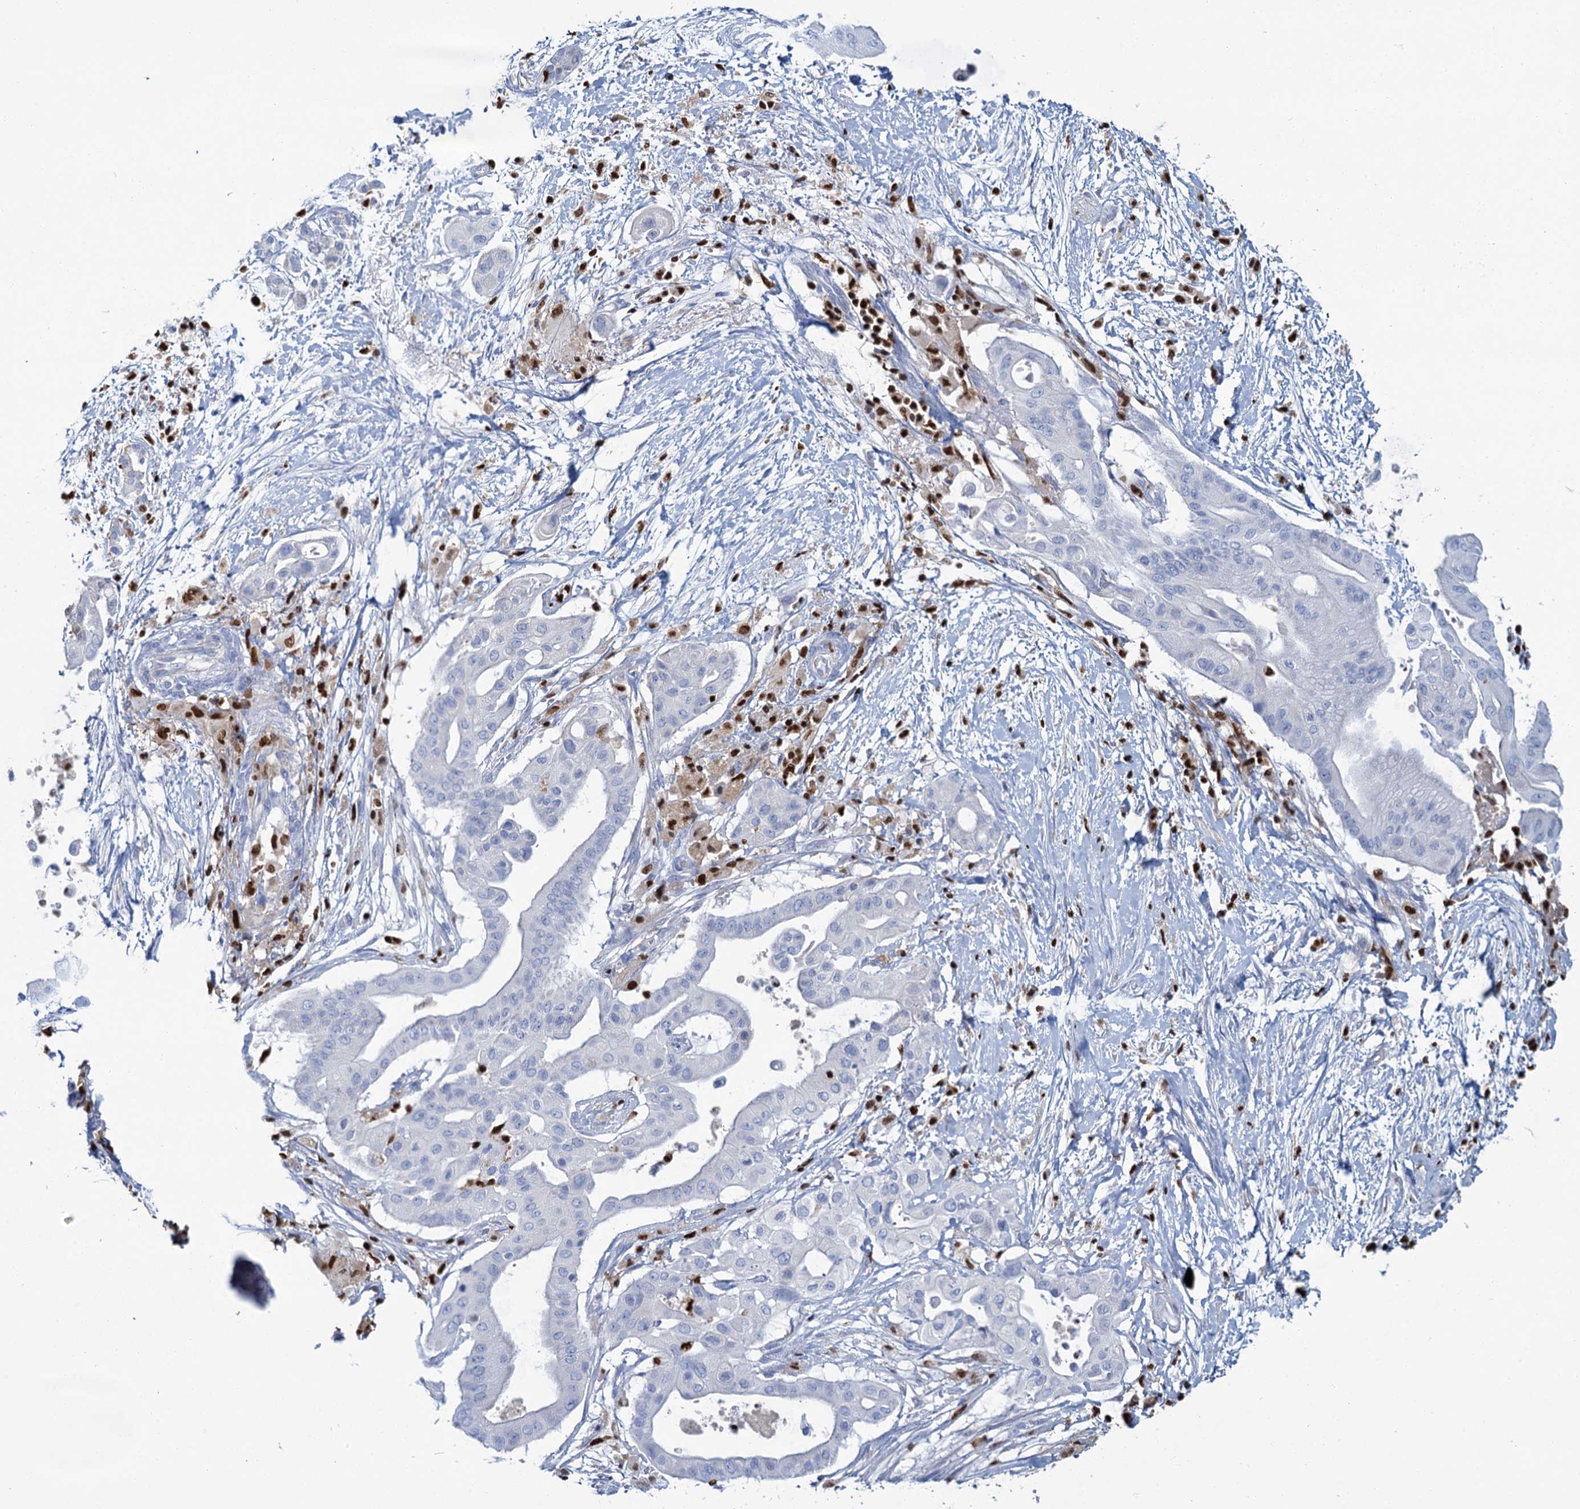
{"staining": {"intensity": "negative", "quantity": "none", "location": "none"}, "tissue": "pancreatic cancer", "cell_type": "Tumor cells", "image_type": "cancer", "snomed": [{"axis": "morphology", "description": "Adenocarcinoma, NOS"}, {"axis": "topography", "description": "Pancreas"}], "caption": "The immunohistochemistry (IHC) histopathology image has no significant staining in tumor cells of pancreatic cancer tissue.", "gene": "CELF2", "patient": {"sex": "male", "age": 68}}